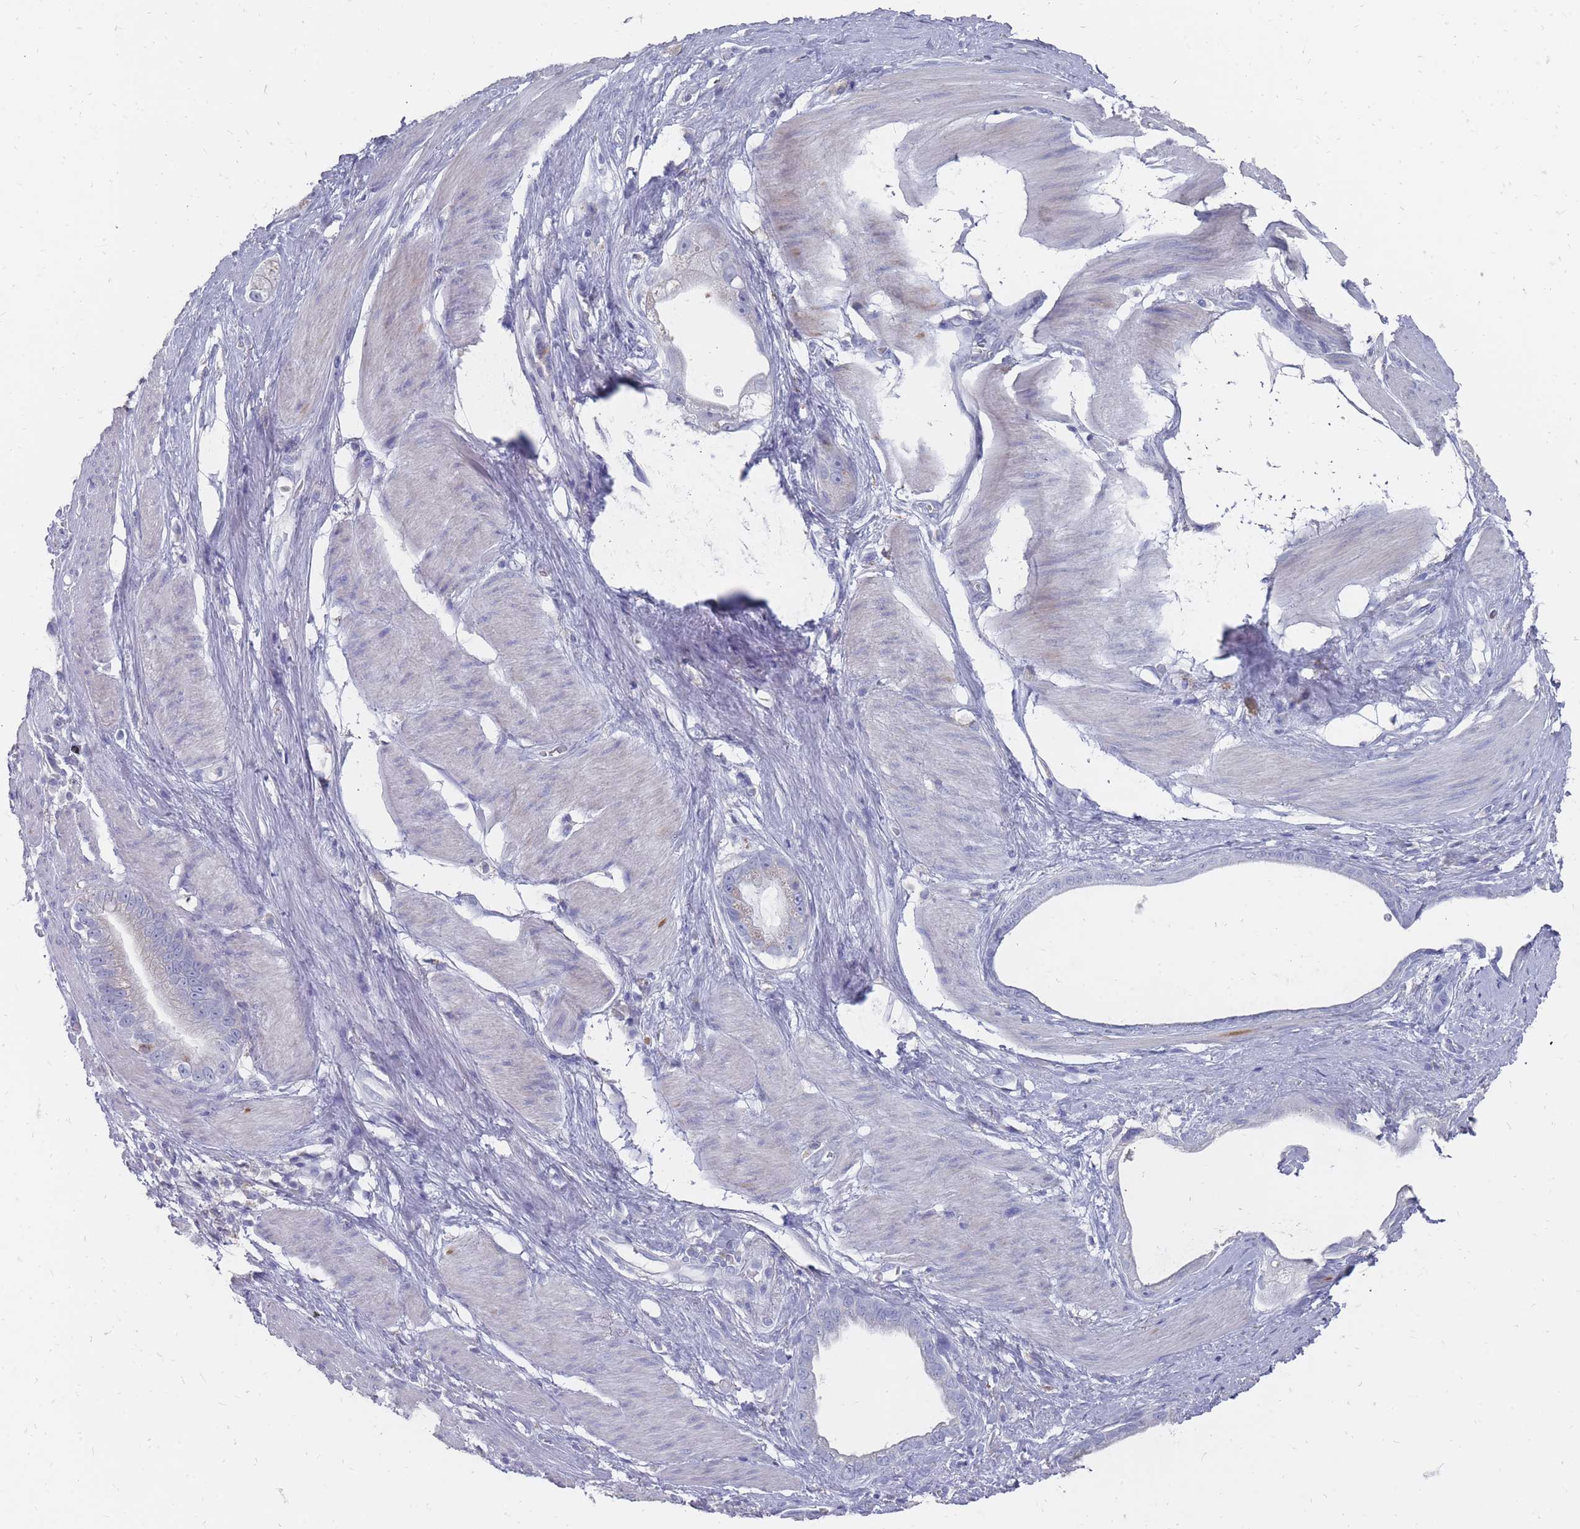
{"staining": {"intensity": "negative", "quantity": "none", "location": "none"}, "tissue": "stomach cancer", "cell_type": "Tumor cells", "image_type": "cancer", "snomed": [{"axis": "morphology", "description": "Adenocarcinoma, NOS"}, {"axis": "topography", "description": "Stomach"}], "caption": "The immunohistochemistry (IHC) micrograph has no significant expression in tumor cells of adenocarcinoma (stomach) tissue.", "gene": "OTULINL", "patient": {"sex": "male", "age": 55}}